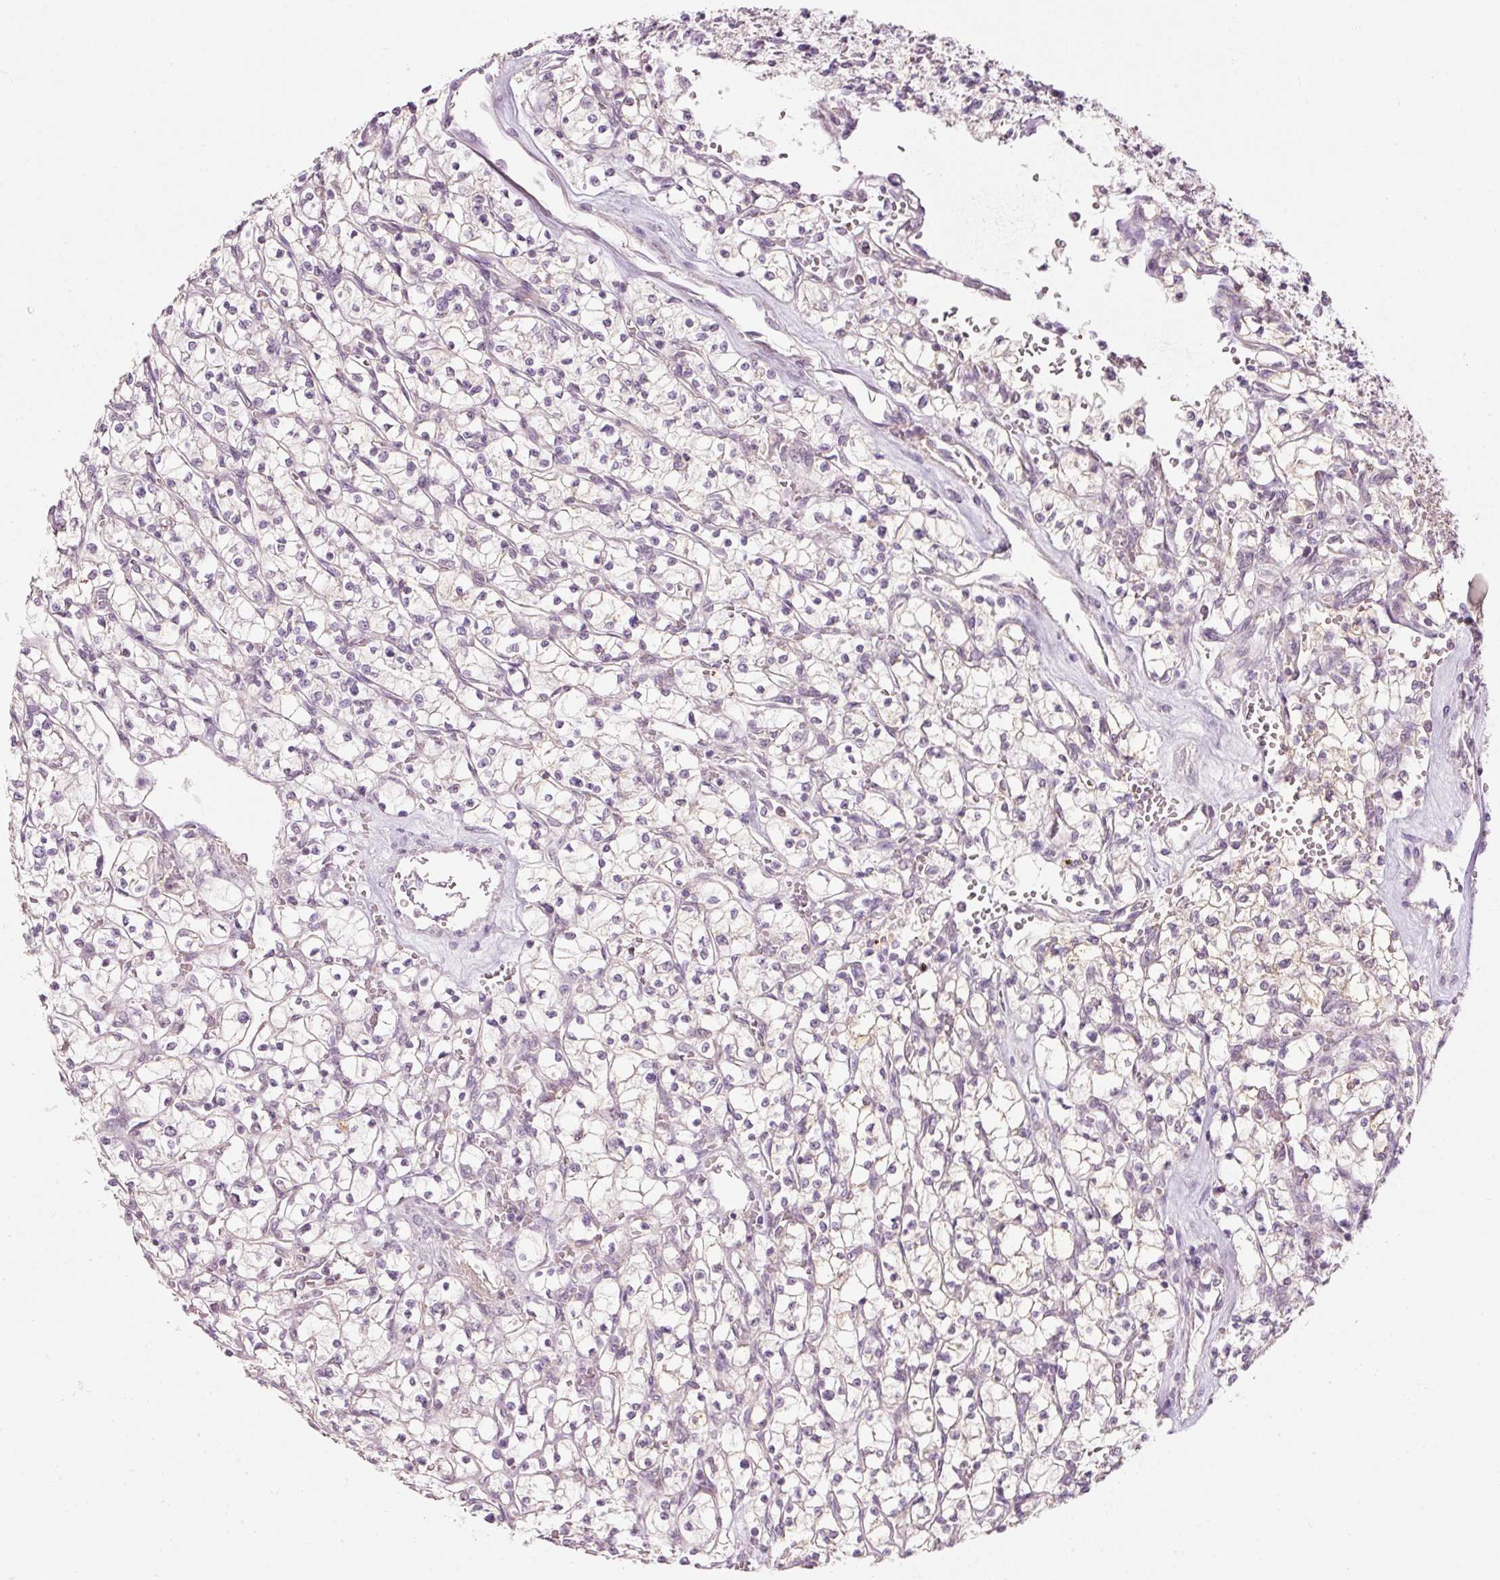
{"staining": {"intensity": "negative", "quantity": "none", "location": "none"}, "tissue": "renal cancer", "cell_type": "Tumor cells", "image_type": "cancer", "snomed": [{"axis": "morphology", "description": "Adenocarcinoma, NOS"}, {"axis": "topography", "description": "Kidney"}], "caption": "Tumor cells are negative for protein expression in human renal adenocarcinoma.", "gene": "CDC20B", "patient": {"sex": "female", "age": 64}}